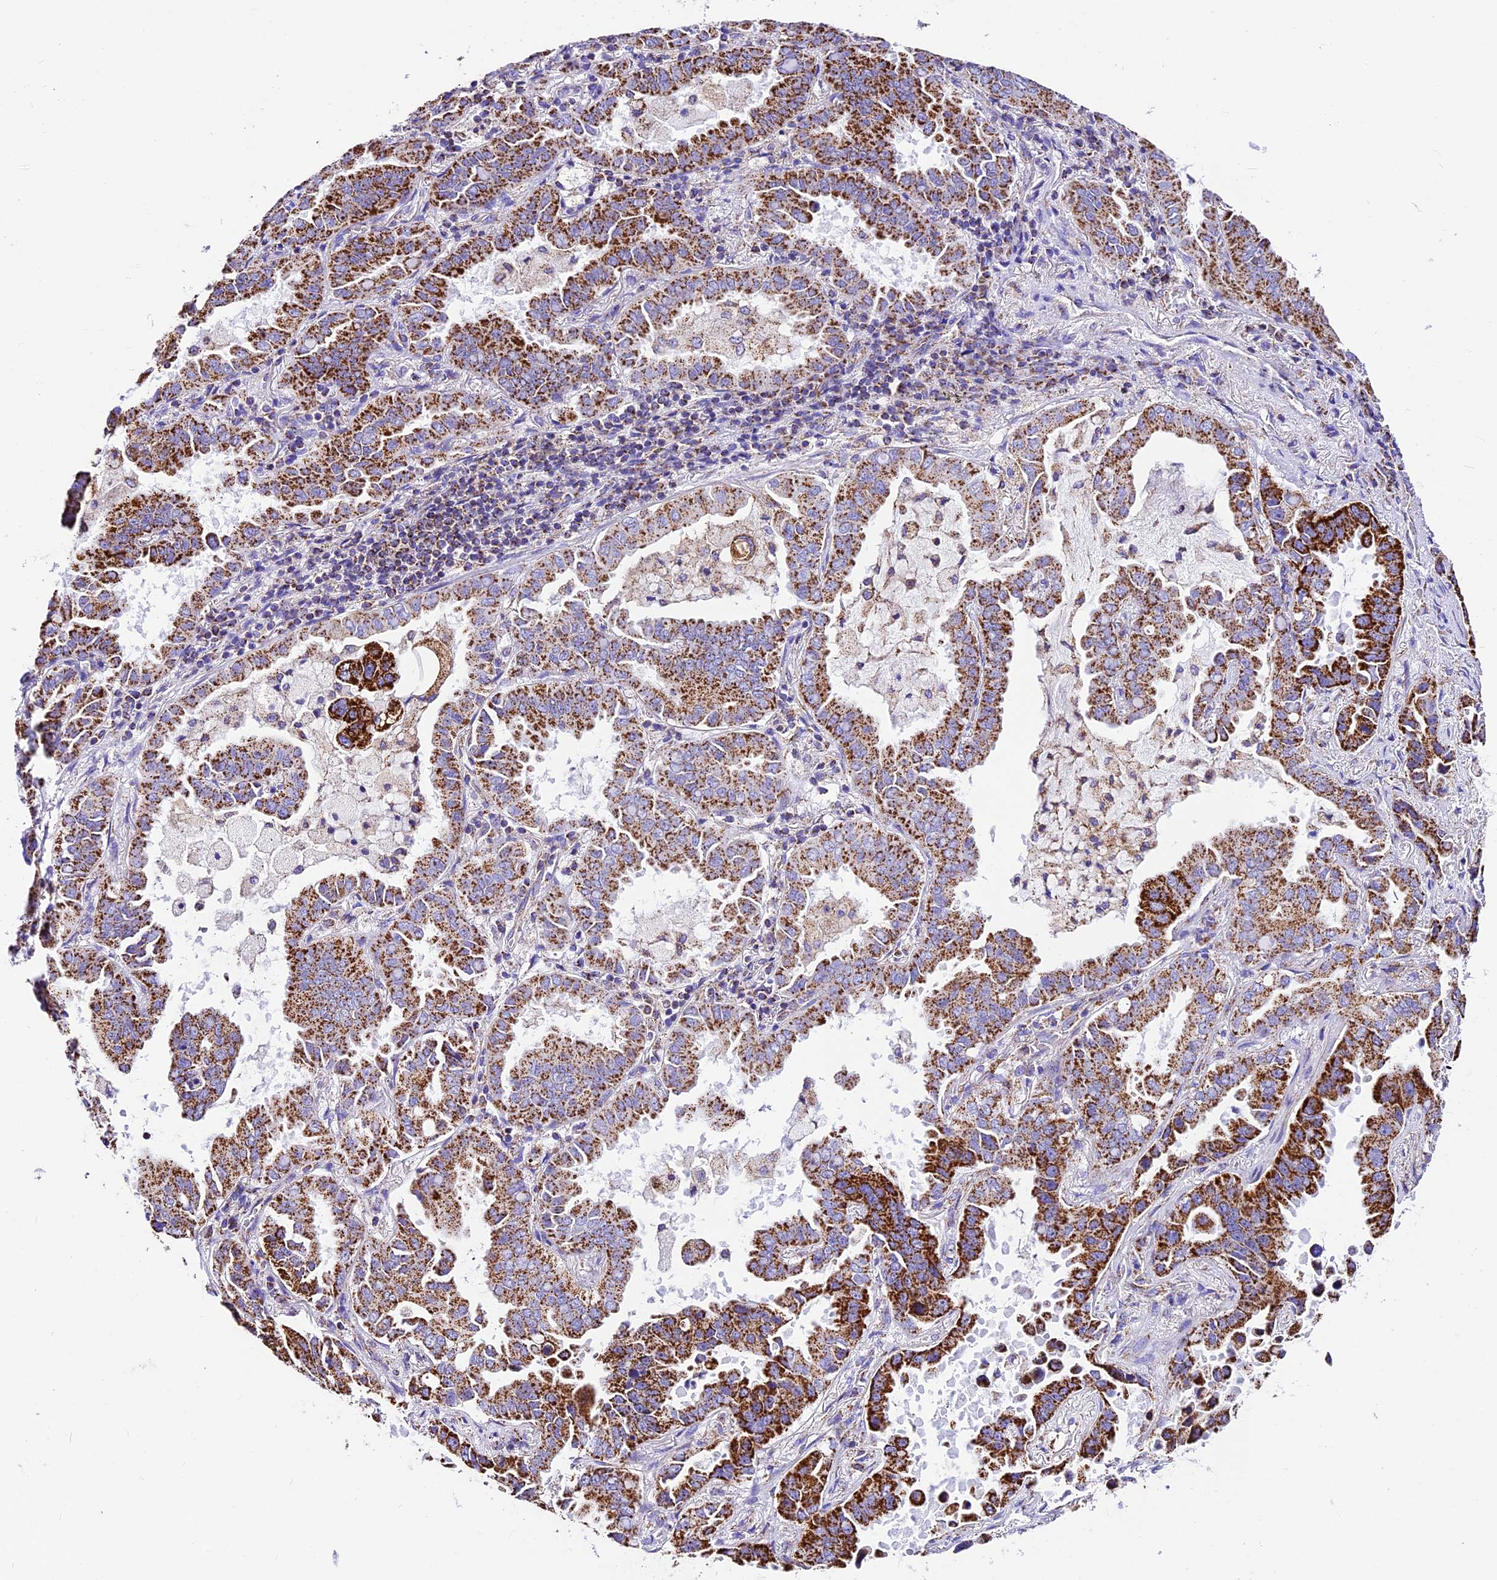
{"staining": {"intensity": "strong", "quantity": ">75%", "location": "cytoplasmic/membranous"}, "tissue": "lung cancer", "cell_type": "Tumor cells", "image_type": "cancer", "snomed": [{"axis": "morphology", "description": "Adenocarcinoma, NOS"}, {"axis": "topography", "description": "Lung"}], "caption": "Lung cancer (adenocarcinoma) stained with DAB (3,3'-diaminobenzidine) immunohistochemistry shows high levels of strong cytoplasmic/membranous expression in about >75% of tumor cells.", "gene": "DCAF5", "patient": {"sex": "male", "age": 64}}